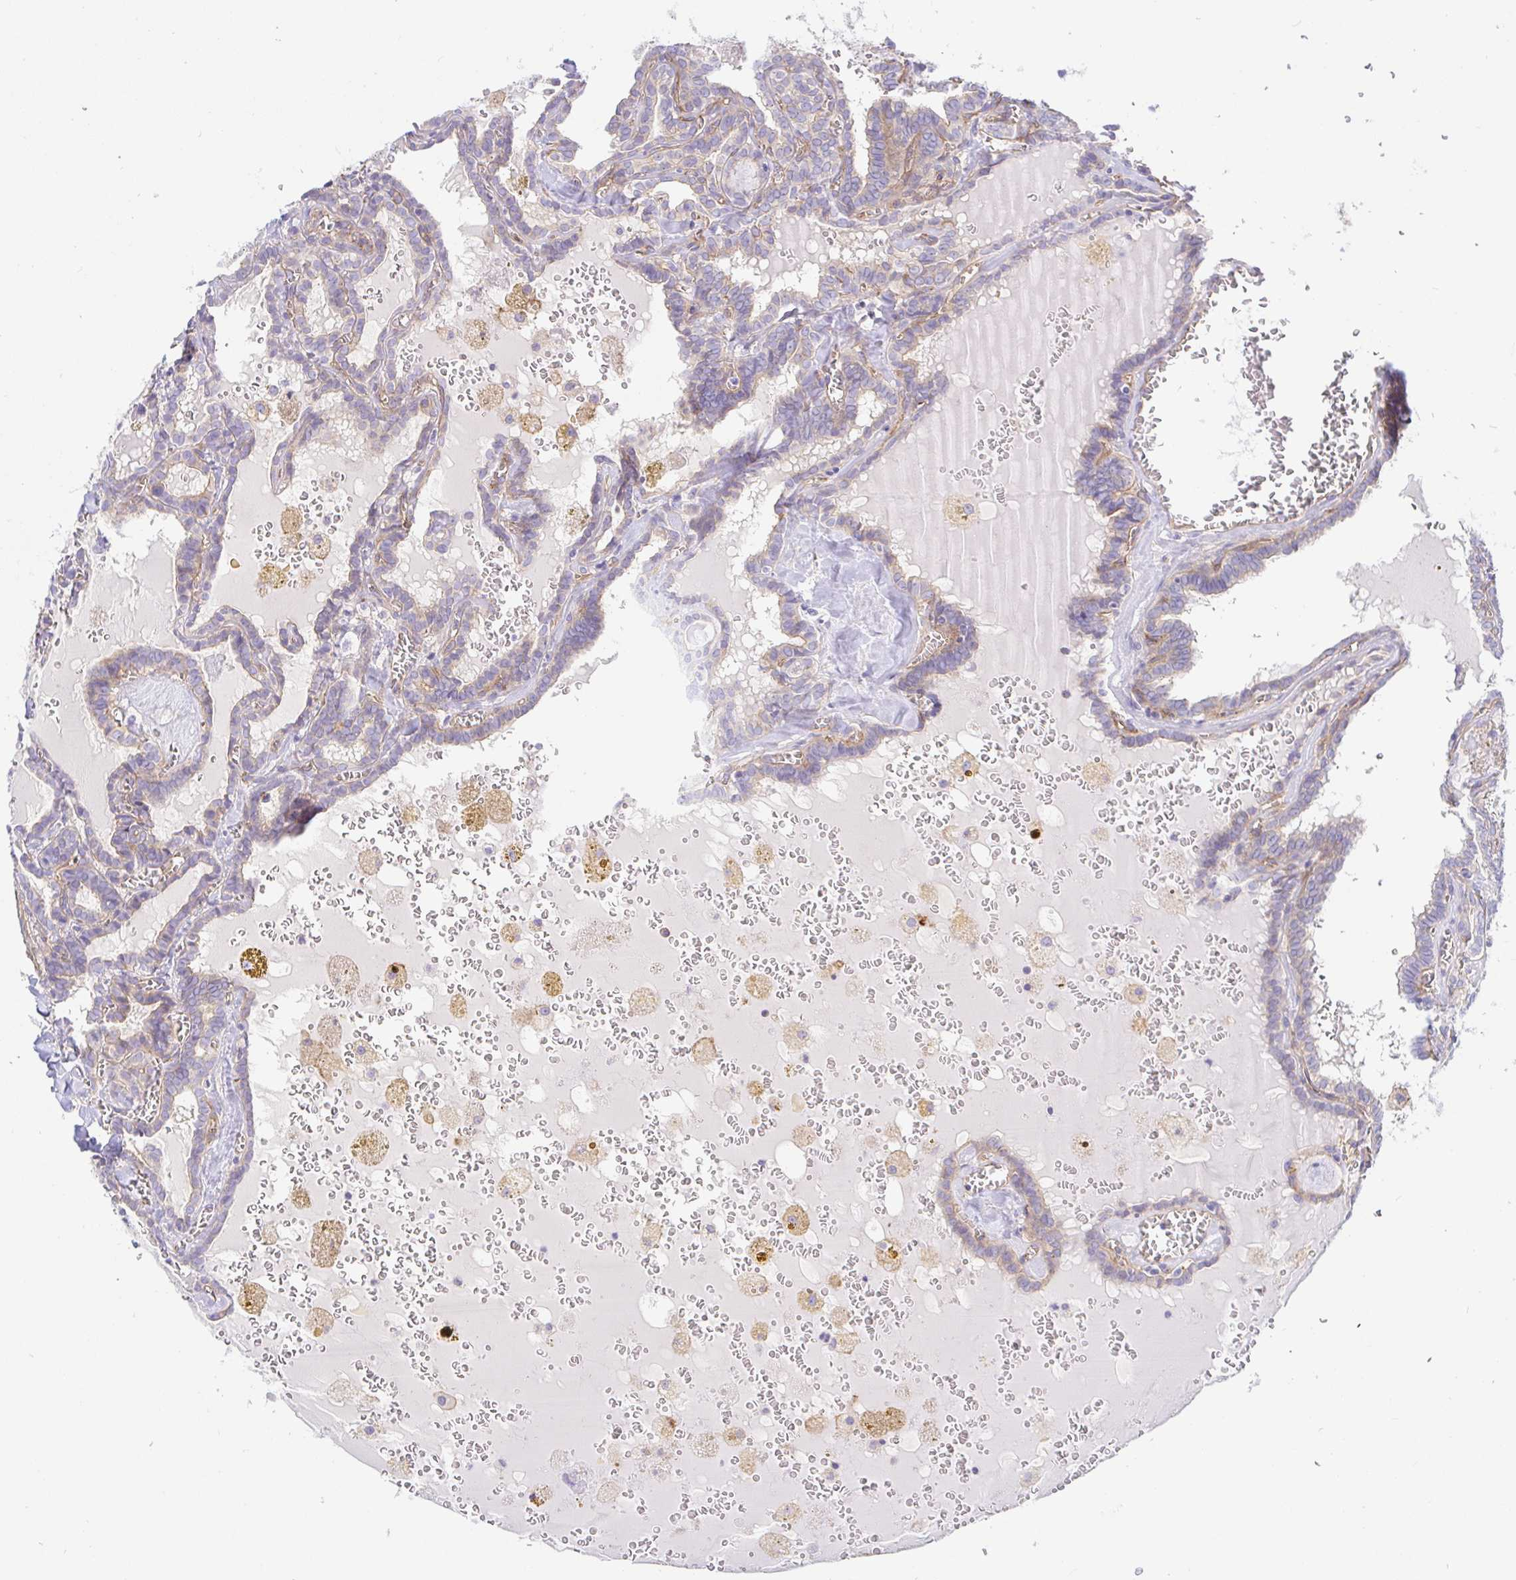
{"staining": {"intensity": "negative", "quantity": "none", "location": "none"}, "tissue": "thyroid cancer", "cell_type": "Tumor cells", "image_type": "cancer", "snomed": [{"axis": "morphology", "description": "Papillary adenocarcinoma, NOS"}, {"axis": "topography", "description": "Thyroid gland"}], "caption": "Protein analysis of thyroid cancer reveals no significant expression in tumor cells.", "gene": "ARL4D", "patient": {"sex": "female", "age": 39}}